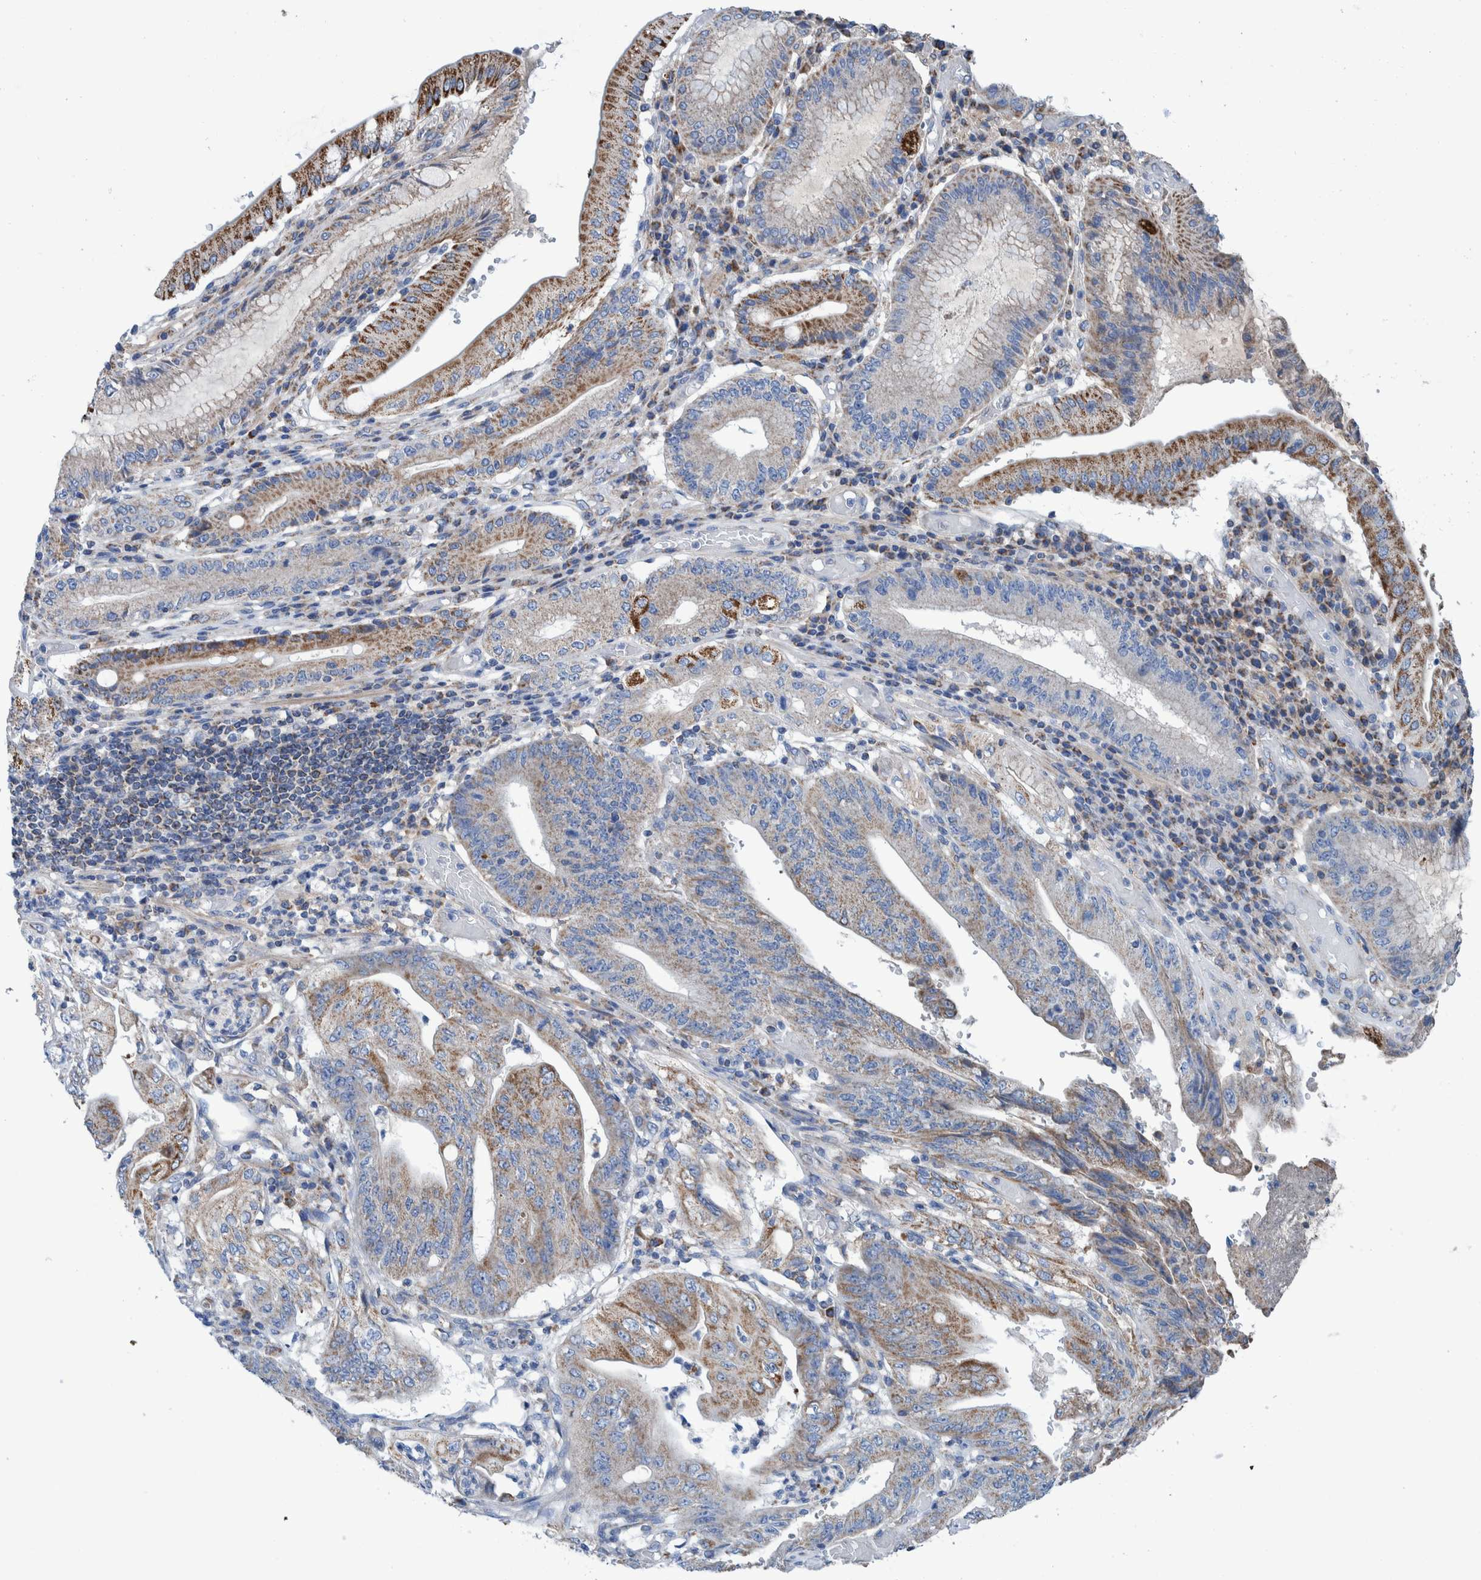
{"staining": {"intensity": "moderate", "quantity": ">75%", "location": "cytoplasmic/membranous"}, "tissue": "stomach cancer", "cell_type": "Tumor cells", "image_type": "cancer", "snomed": [{"axis": "morphology", "description": "Adenocarcinoma, NOS"}, {"axis": "topography", "description": "Stomach"}], "caption": "Immunohistochemistry (IHC) of human stomach cancer shows medium levels of moderate cytoplasmic/membranous expression in about >75% of tumor cells.", "gene": "DECR1", "patient": {"sex": "female", "age": 73}}